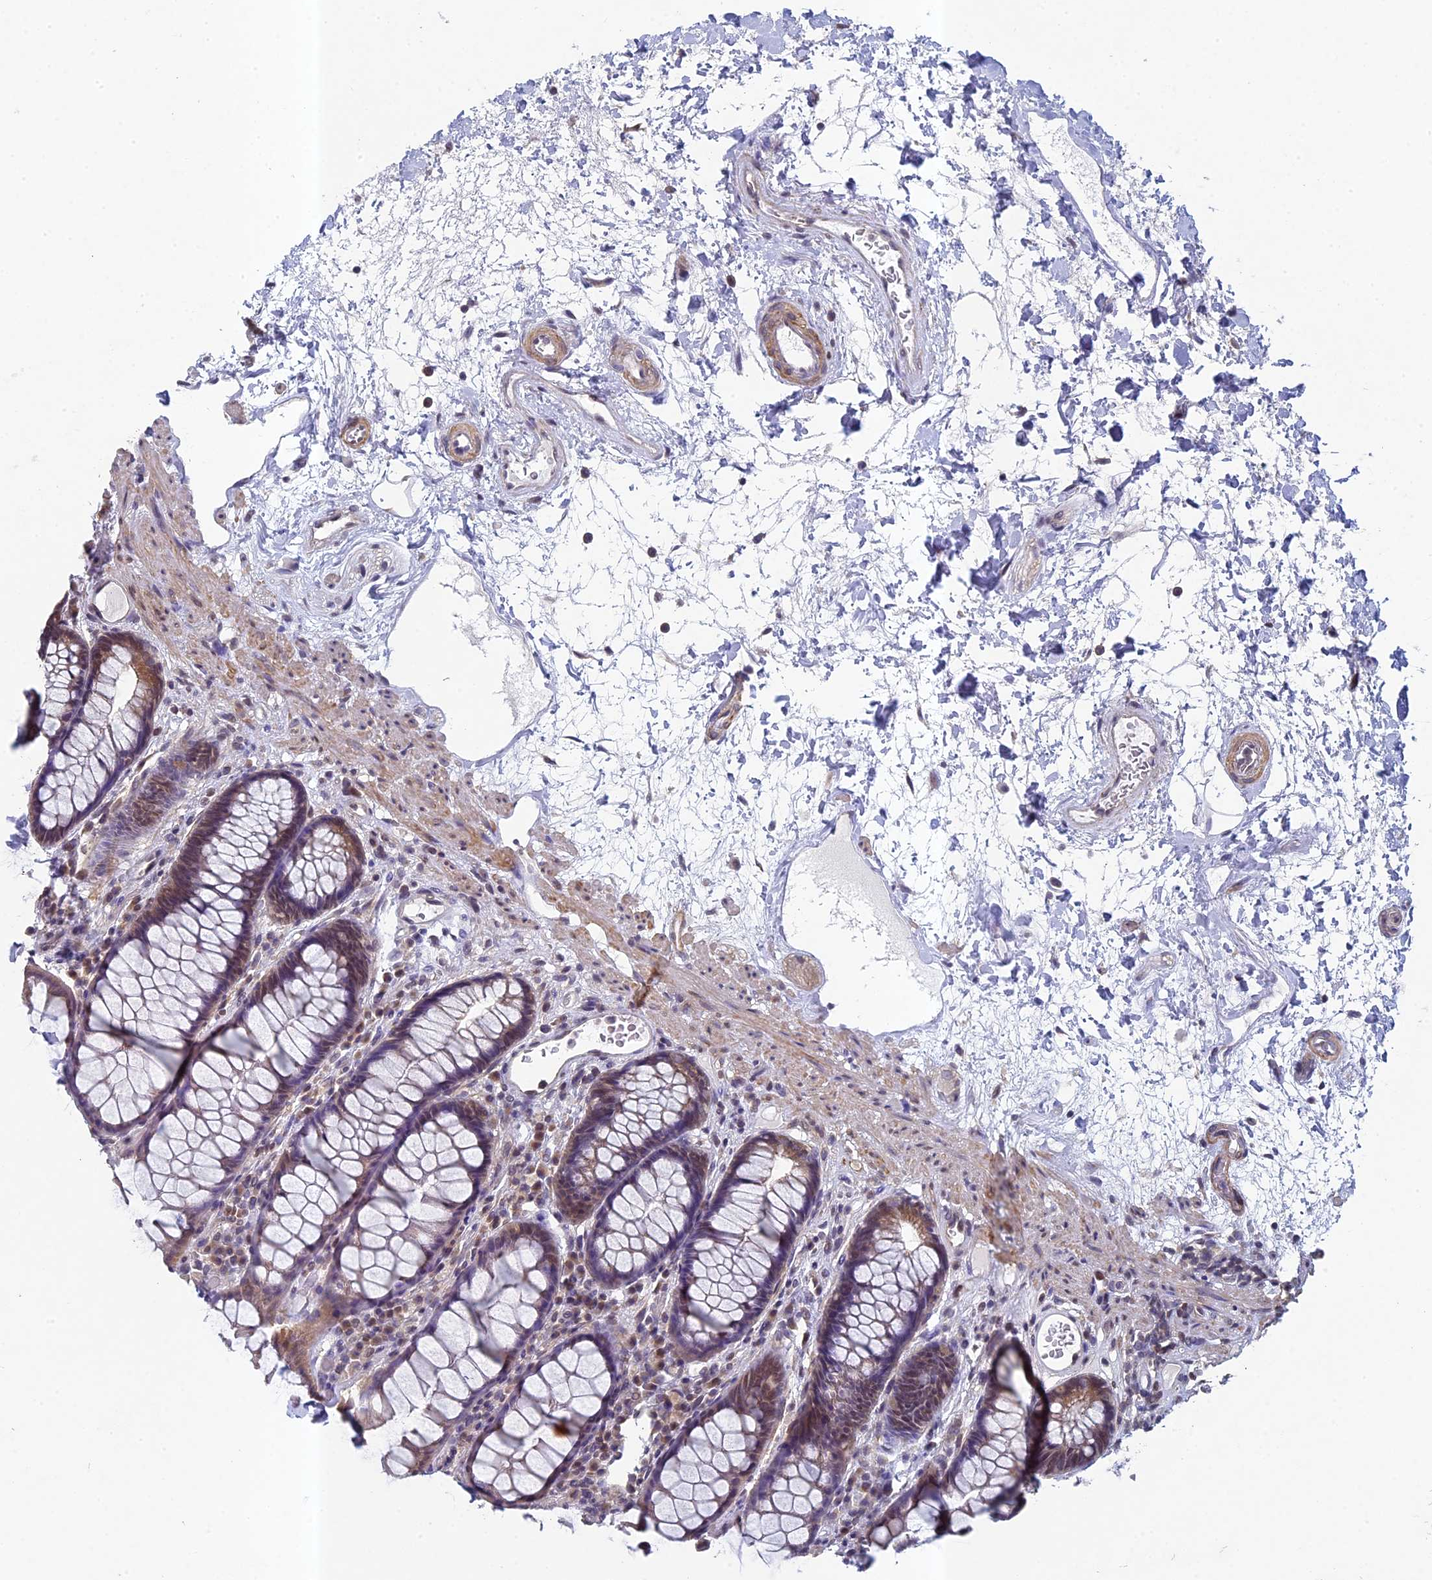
{"staining": {"intensity": "moderate", "quantity": "25%-75%", "location": "cytoplasmic/membranous,nuclear"}, "tissue": "rectum", "cell_type": "Glandular cells", "image_type": "normal", "snomed": [{"axis": "morphology", "description": "Normal tissue, NOS"}, {"axis": "topography", "description": "Rectum"}], "caption": "Immunohistochemical staining of benign rectum displays moderate cytoplasmic/membranous,nuclear protein positivity in about 25%-75% of glandular cells. The staining is performed using DAB (3,3'-diaminobenzidine) brown chromogen to label protein expression. The nuclei are counter-stained blue using hematoxylin.", "gene": "DIXDC1", "patient": {"sex": "male", "age": 64}}